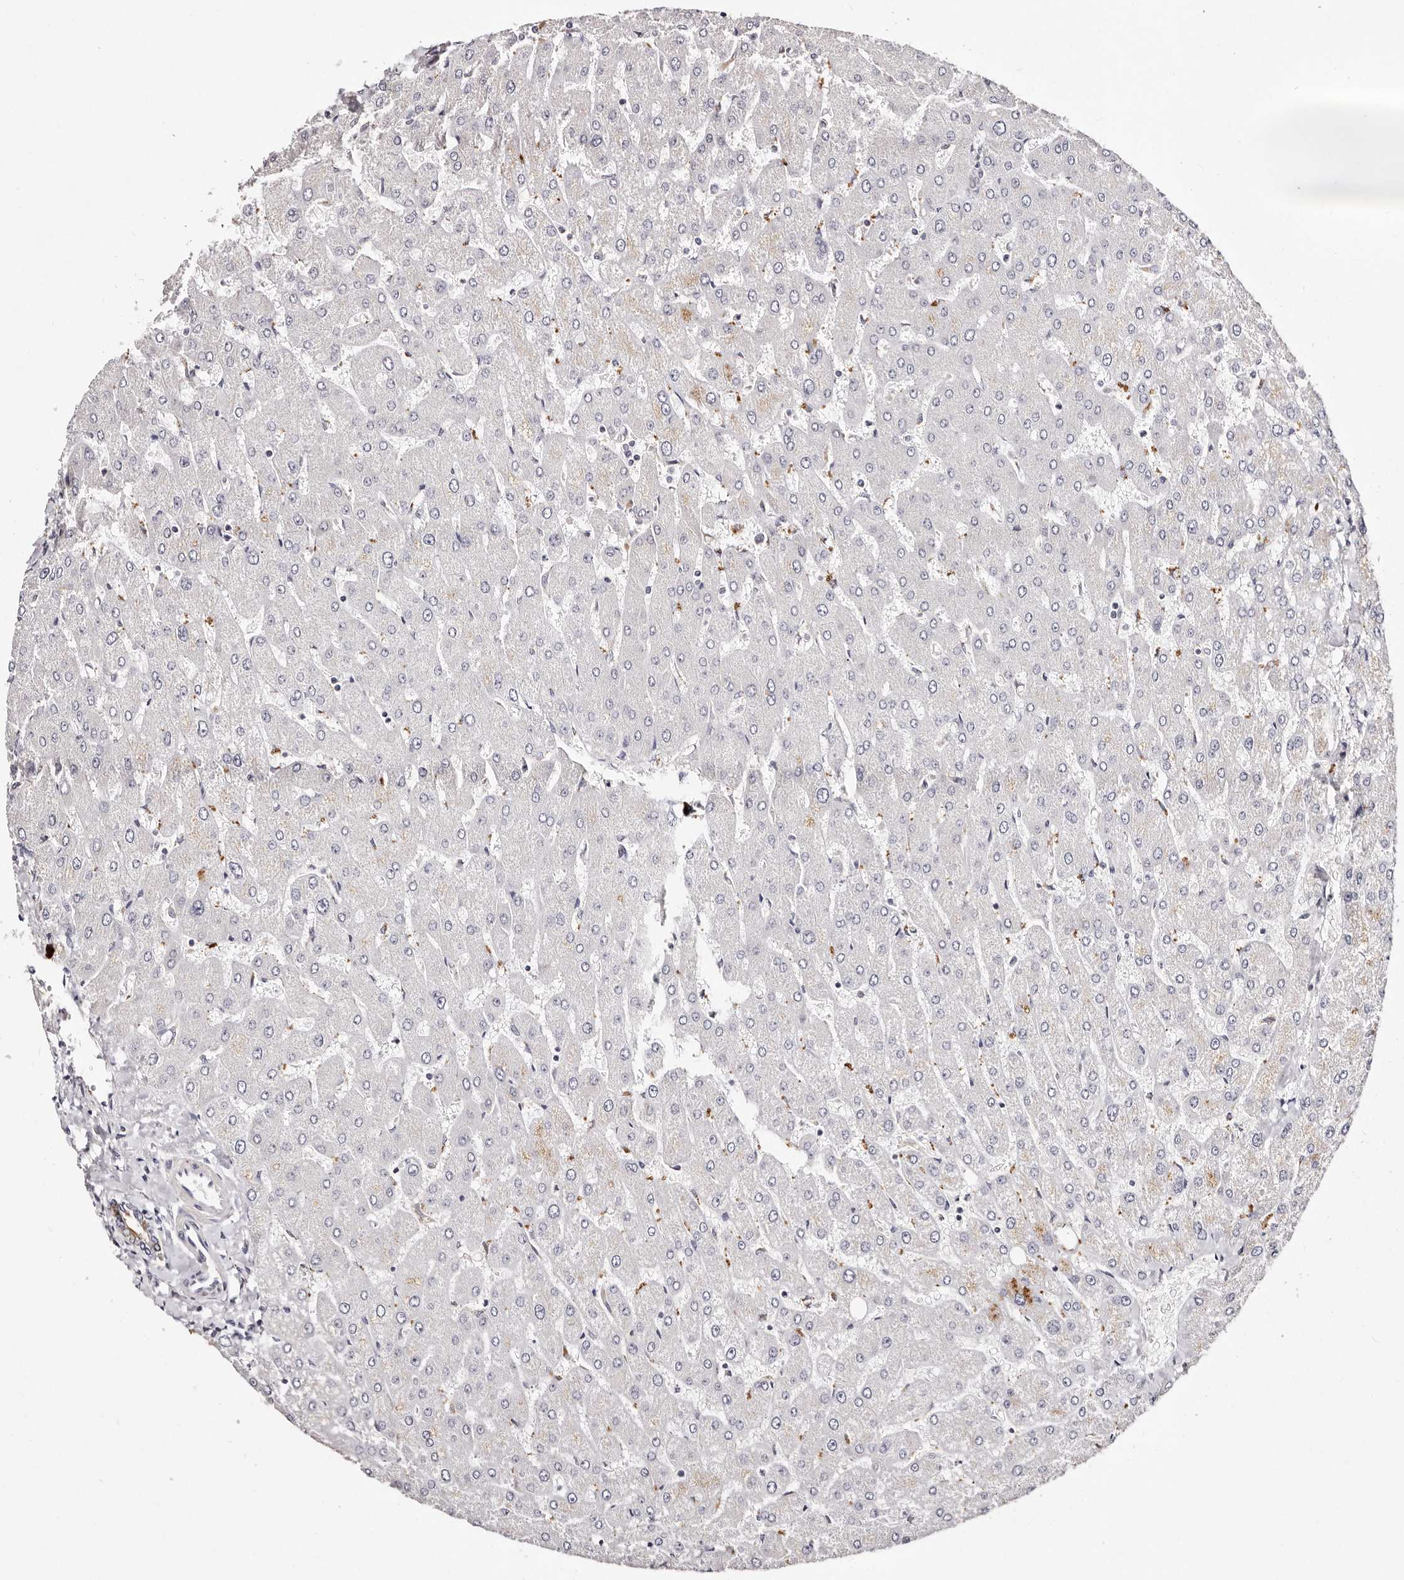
{"staining": {"intensity": "weak", "quantity": "<25%", "location": "cytoplasmic/membranous"}, "tissue": "liver", "cell_type": "Cholangiocytes", "image_type": "normal", "snomed": [{"axis": "morphology", "description": "Normal tissue, NOS"}, {"axis": "topography", "description": "Liver"}], "caption": "The micrograph shows no staining of cholangiocytes in benign liver.", "gene": "MRPS33", "patient": {"sex": "male", "age": 55}}